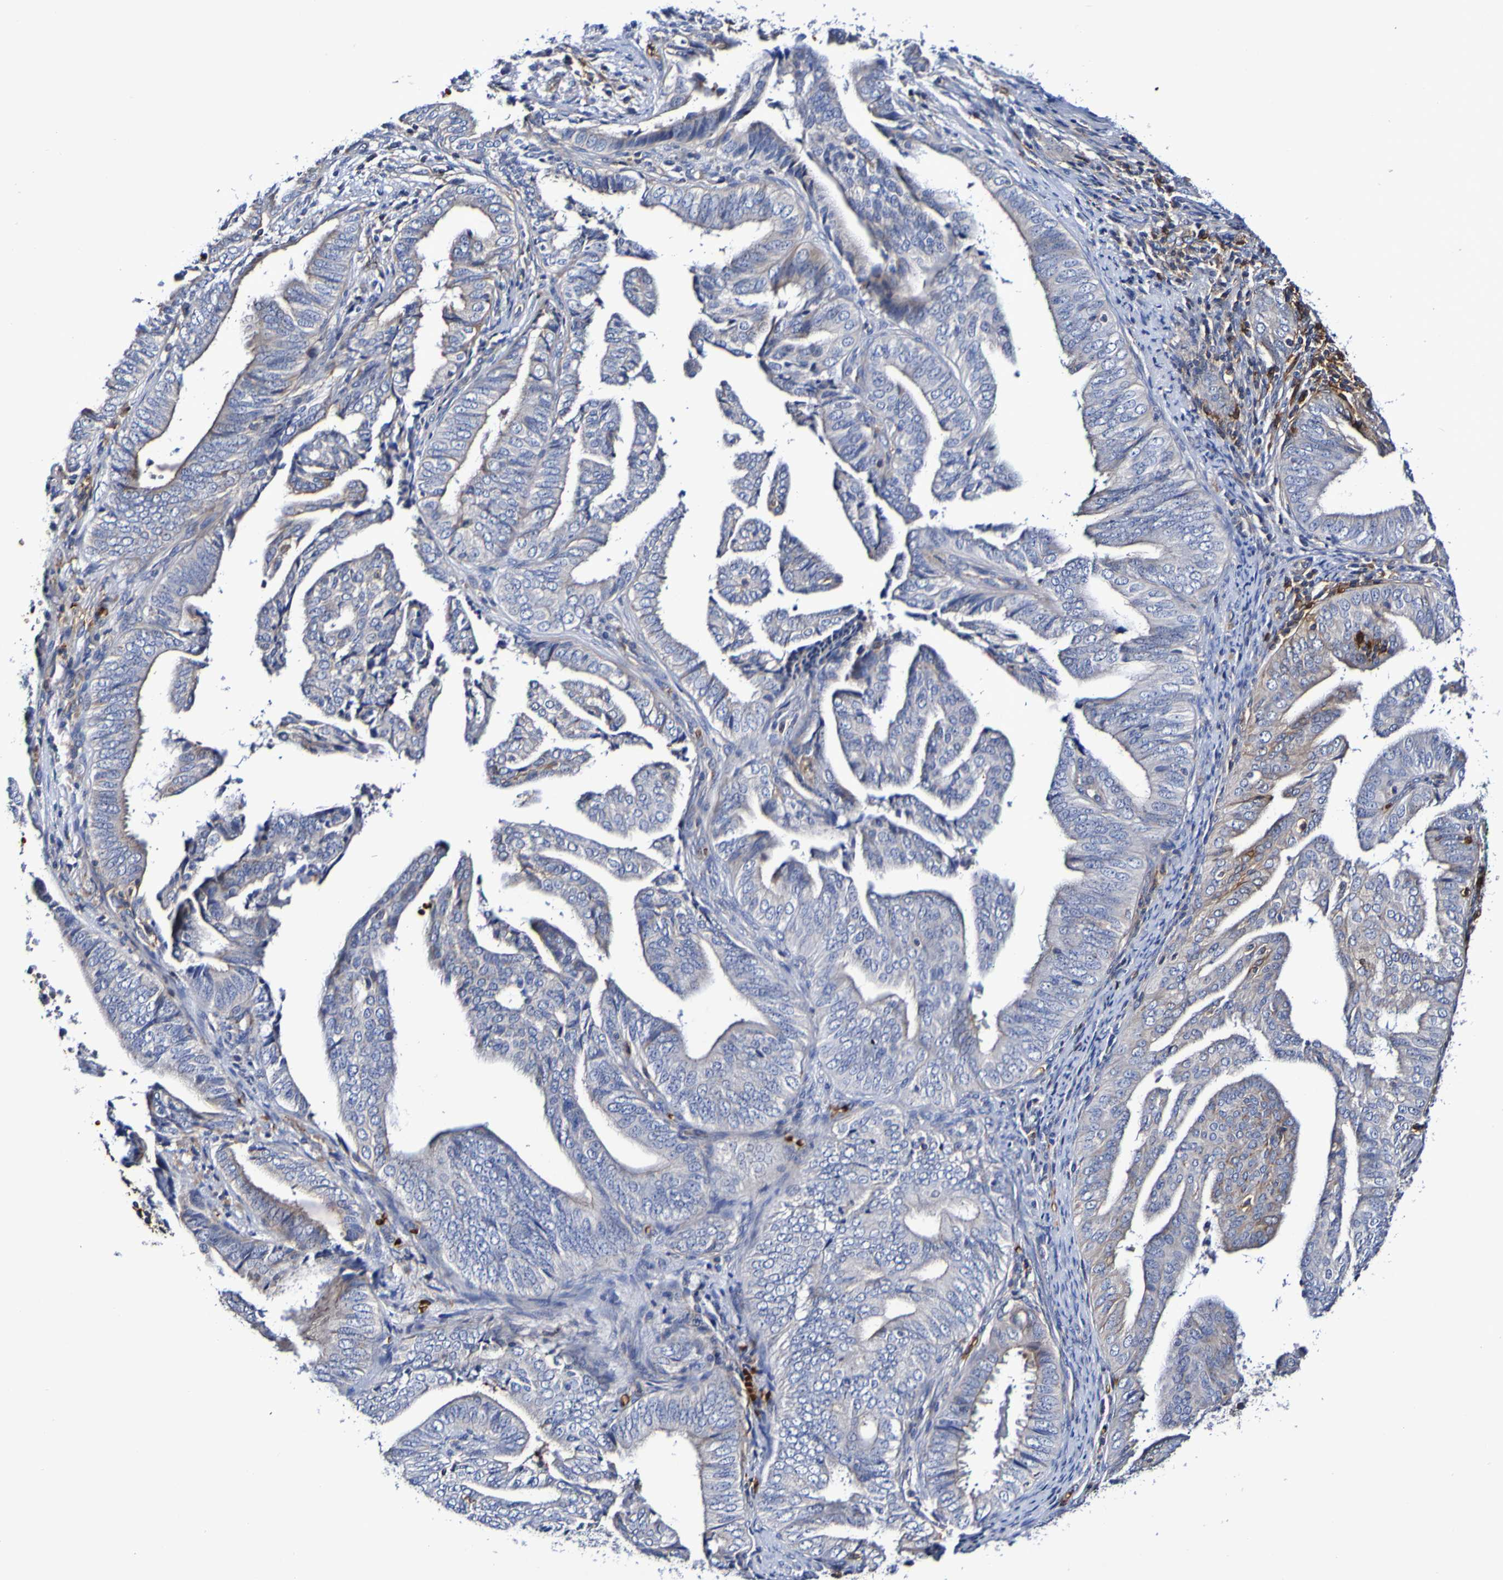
{"staining": {"intensity": "weak", "quantity": "<25%", "location": "cytoplasmic/membranous"}, "tissue": "endometrial cancer", "cell_type": "Tumor cells", "image_type": "cancer", "snomed": [{"axis": "morphology", "description": "Adenocarcinoma, NOS"}, {"axis": "topography", "description": "Endometrium"}], "caption": "Photomicrograph shows no significant protein staining in tumor cells of endometrial cancer (adenocarcinoma).", "gene": "WNT4", "patient": {"sex": "female", "age": 58}}